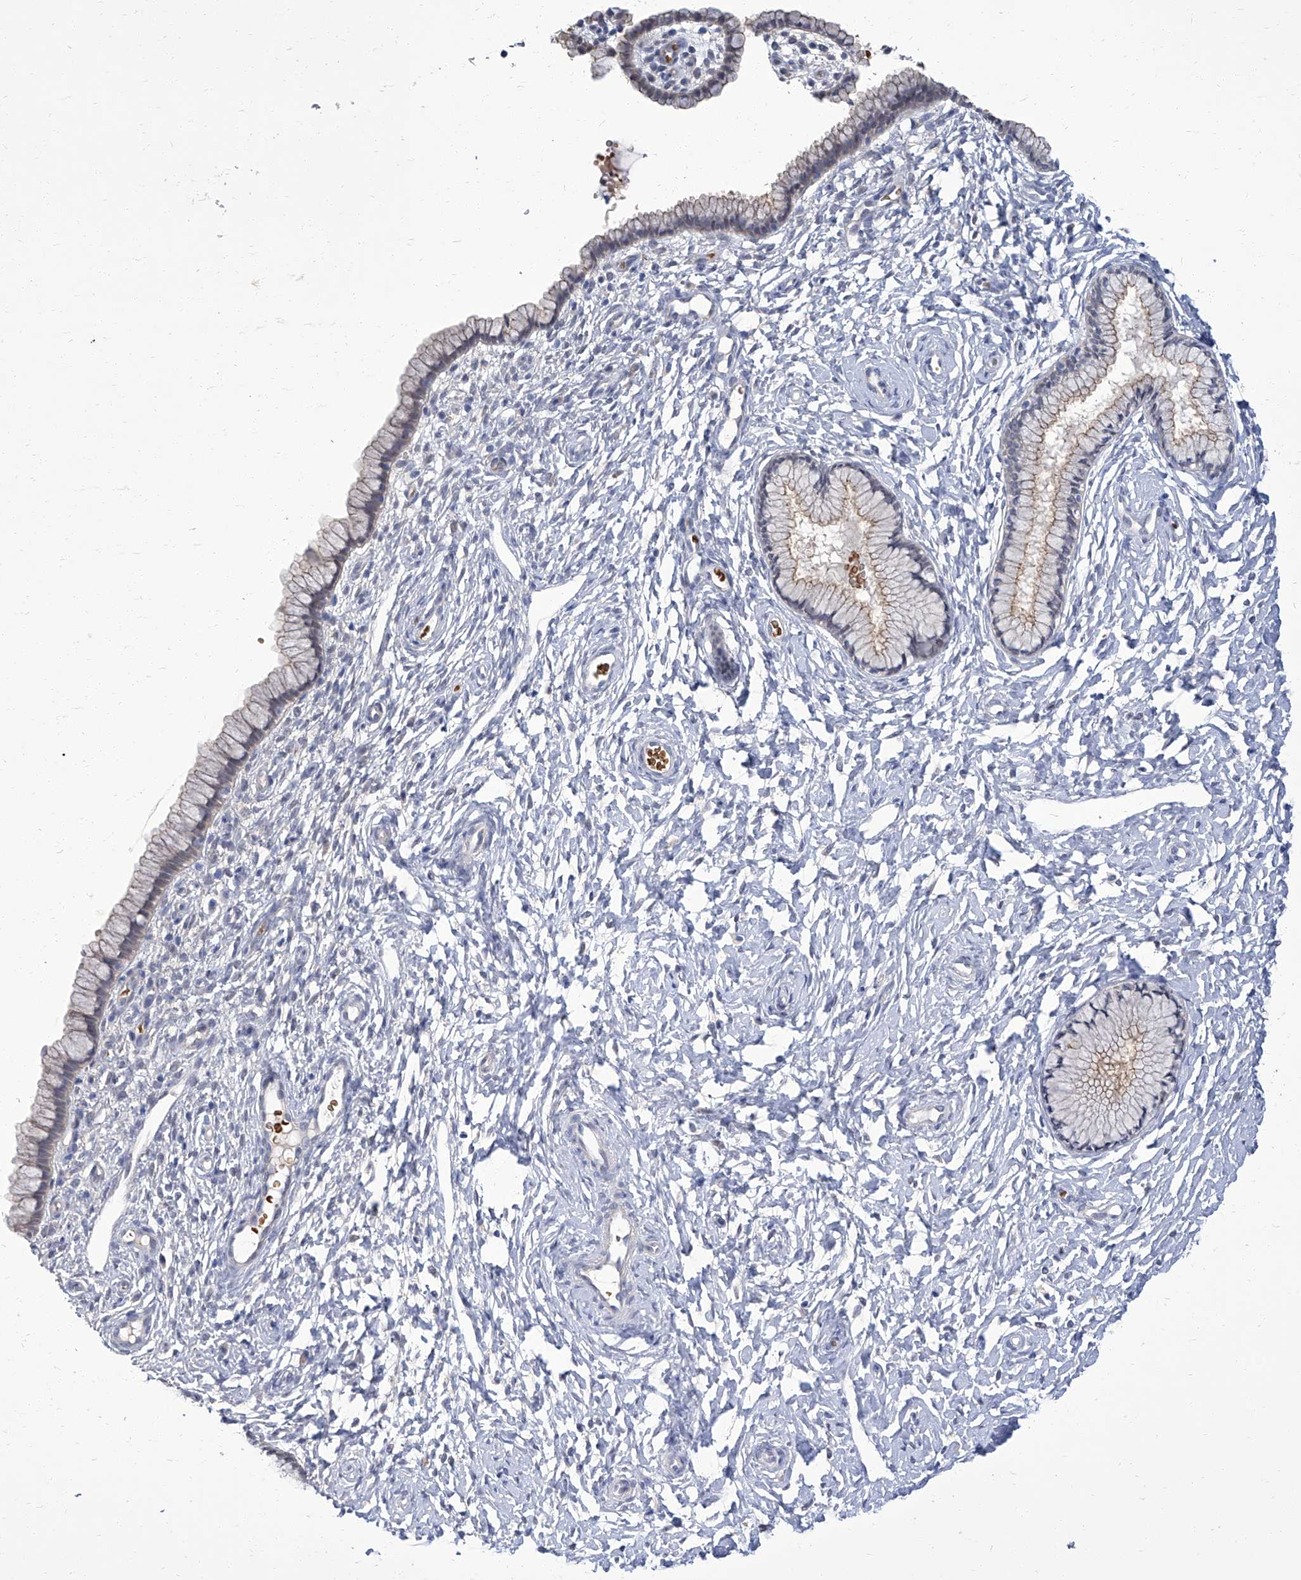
{"staining": {"intensity": "weak", "quantity": "<25%", "location": "cytoplasmic/membranous"}, "tissue": "cervix", "cell_type": "Glandular cells", "image_type": "normal", "snomed": [{"axis": "morphology", "description": "Normal tissue, NOS"}, {"axis": "topography", "description": "Cervix"}], "caption": "This is an immunohistochemistry photomicrograph of normal cervix. There is no expression in glandular cells.", "gene": "PARD3", "patient": {"sex": "female", "age": 33}}